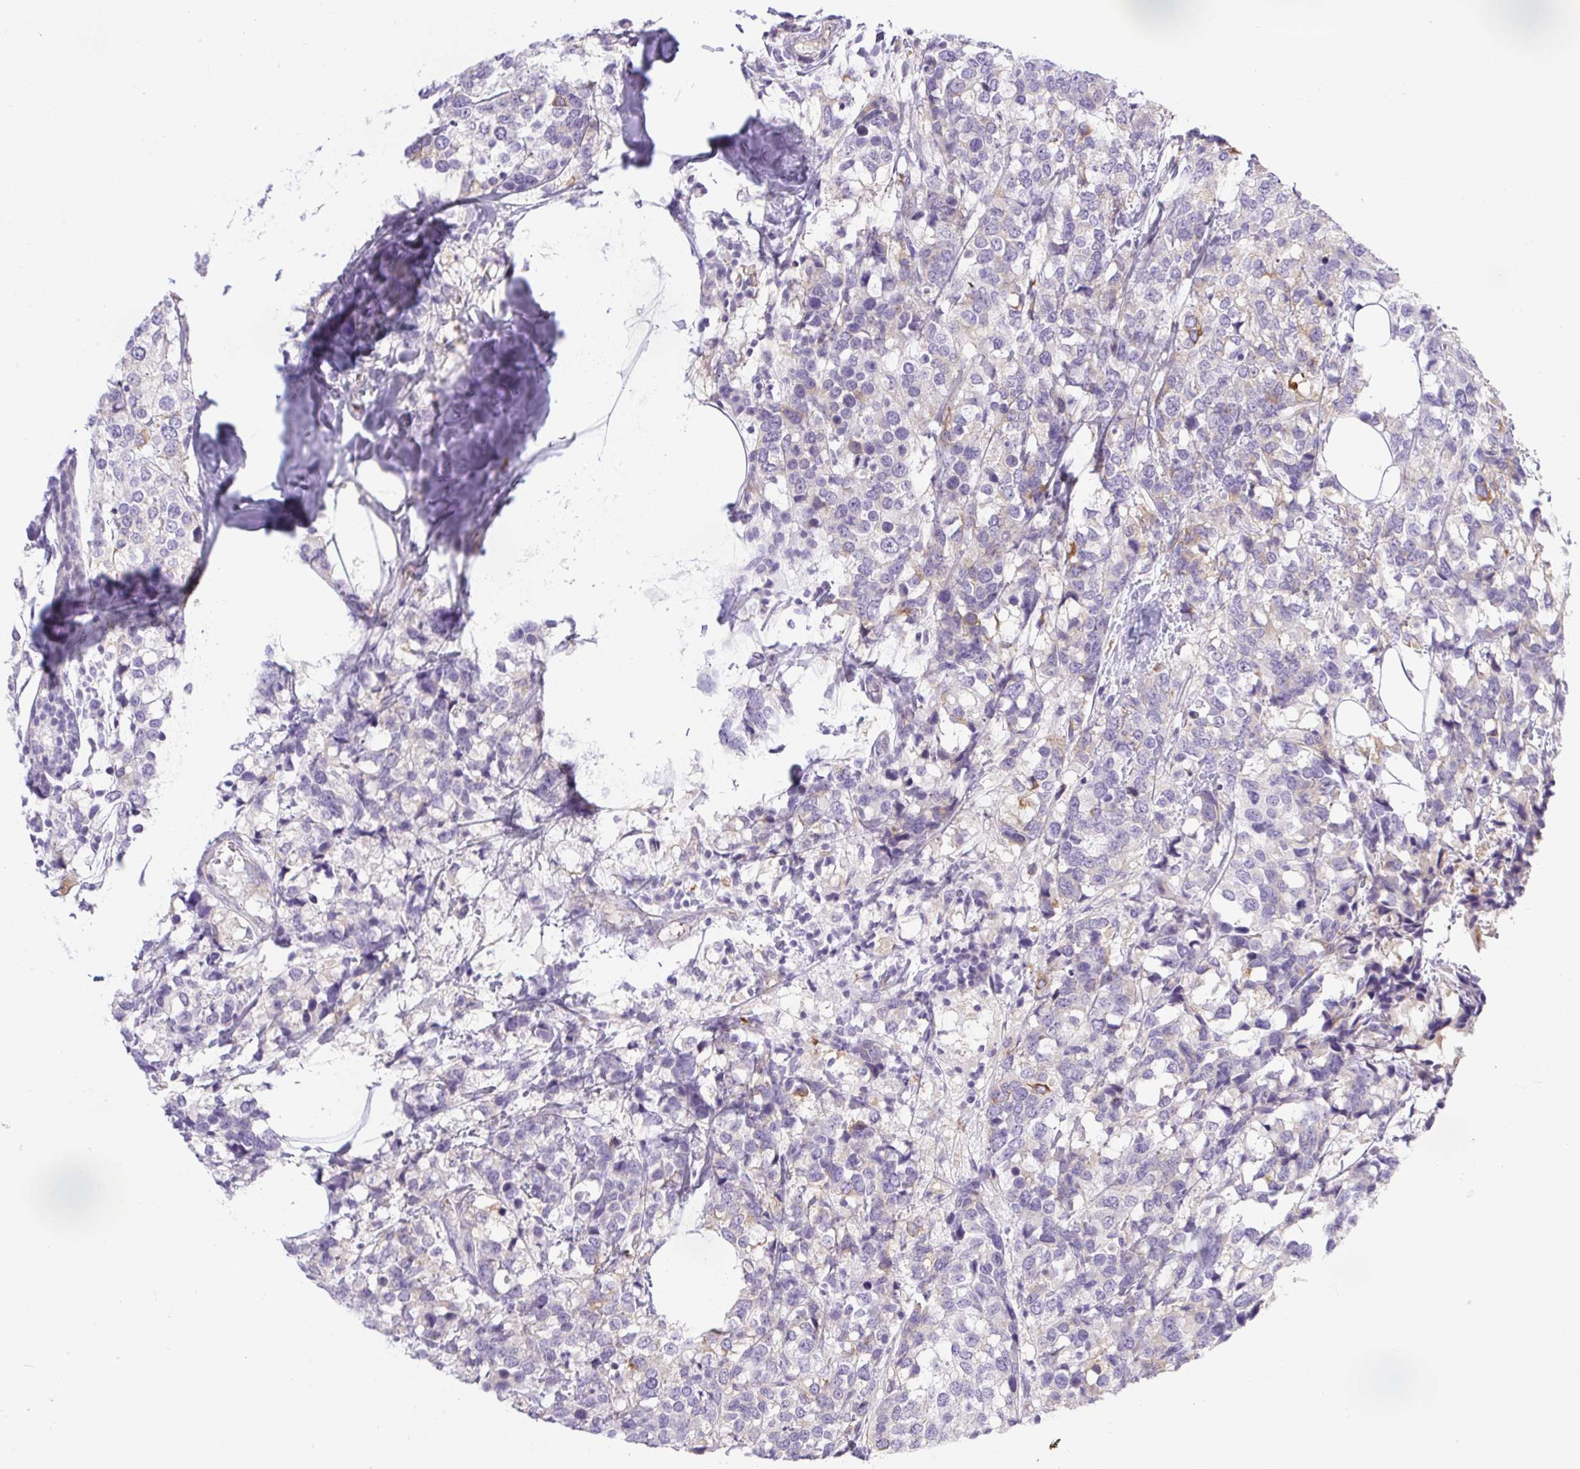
{"staining": {"intensity": "weak", "quantity": "<25%", "location": "cytoplasmic/membranous"}, "tissue": "breast cancer", "cell_type": "Tumor cells", "image_type": "cancer", "snomed": [{"axis": "morphology", "description": "Lobular carcinoma"}, {"axis": "topography", "description": "Breast"}], "caption": "A micrograph of lobular carcinoma (breast) stained for a protein shows no brown staining in tumor cells.", "gene": "BCAS1", "patient": {"sex": "female", "age": 59}}